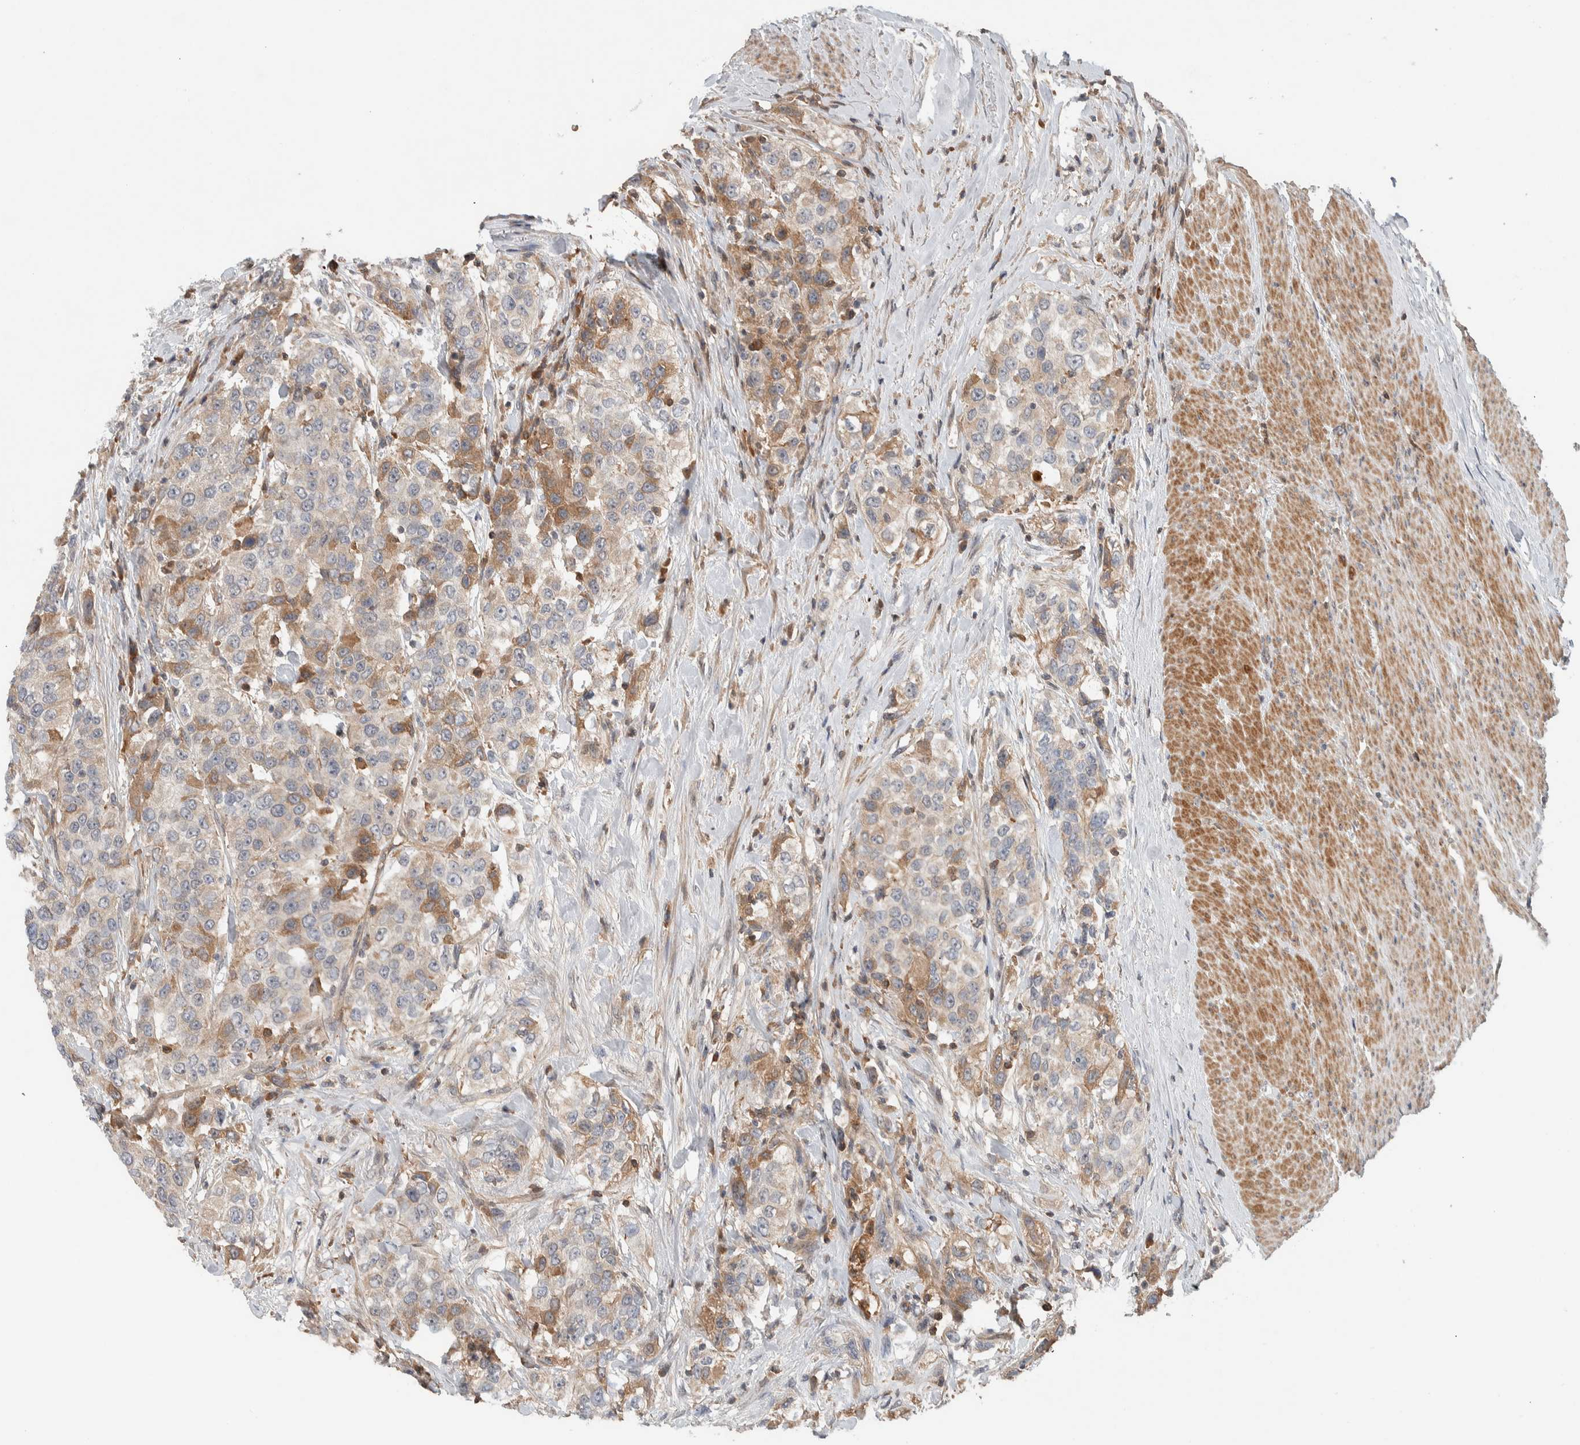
{"staining": {"intensity": "moderate", "quantity": "25%-75%", "location": "cytoplasmic/membranous"}, "tissue": "urothelial cancer", "cell_type": "Tumor cells", "image_type": "cancer", "snomed": [{"axis": "morphology", "description": "Urothelial carcinoma, High grade"}, {"axis": "topography", "description": "Urinary bladder"}], "caption": "A brown stain shows moderate cytoplasmic/membranous positivity of a protein in human high-grade urothelial carcinoma tumor cells.", "gene": "ARMC7", "patient": {"sex": "female", "age": 80}}